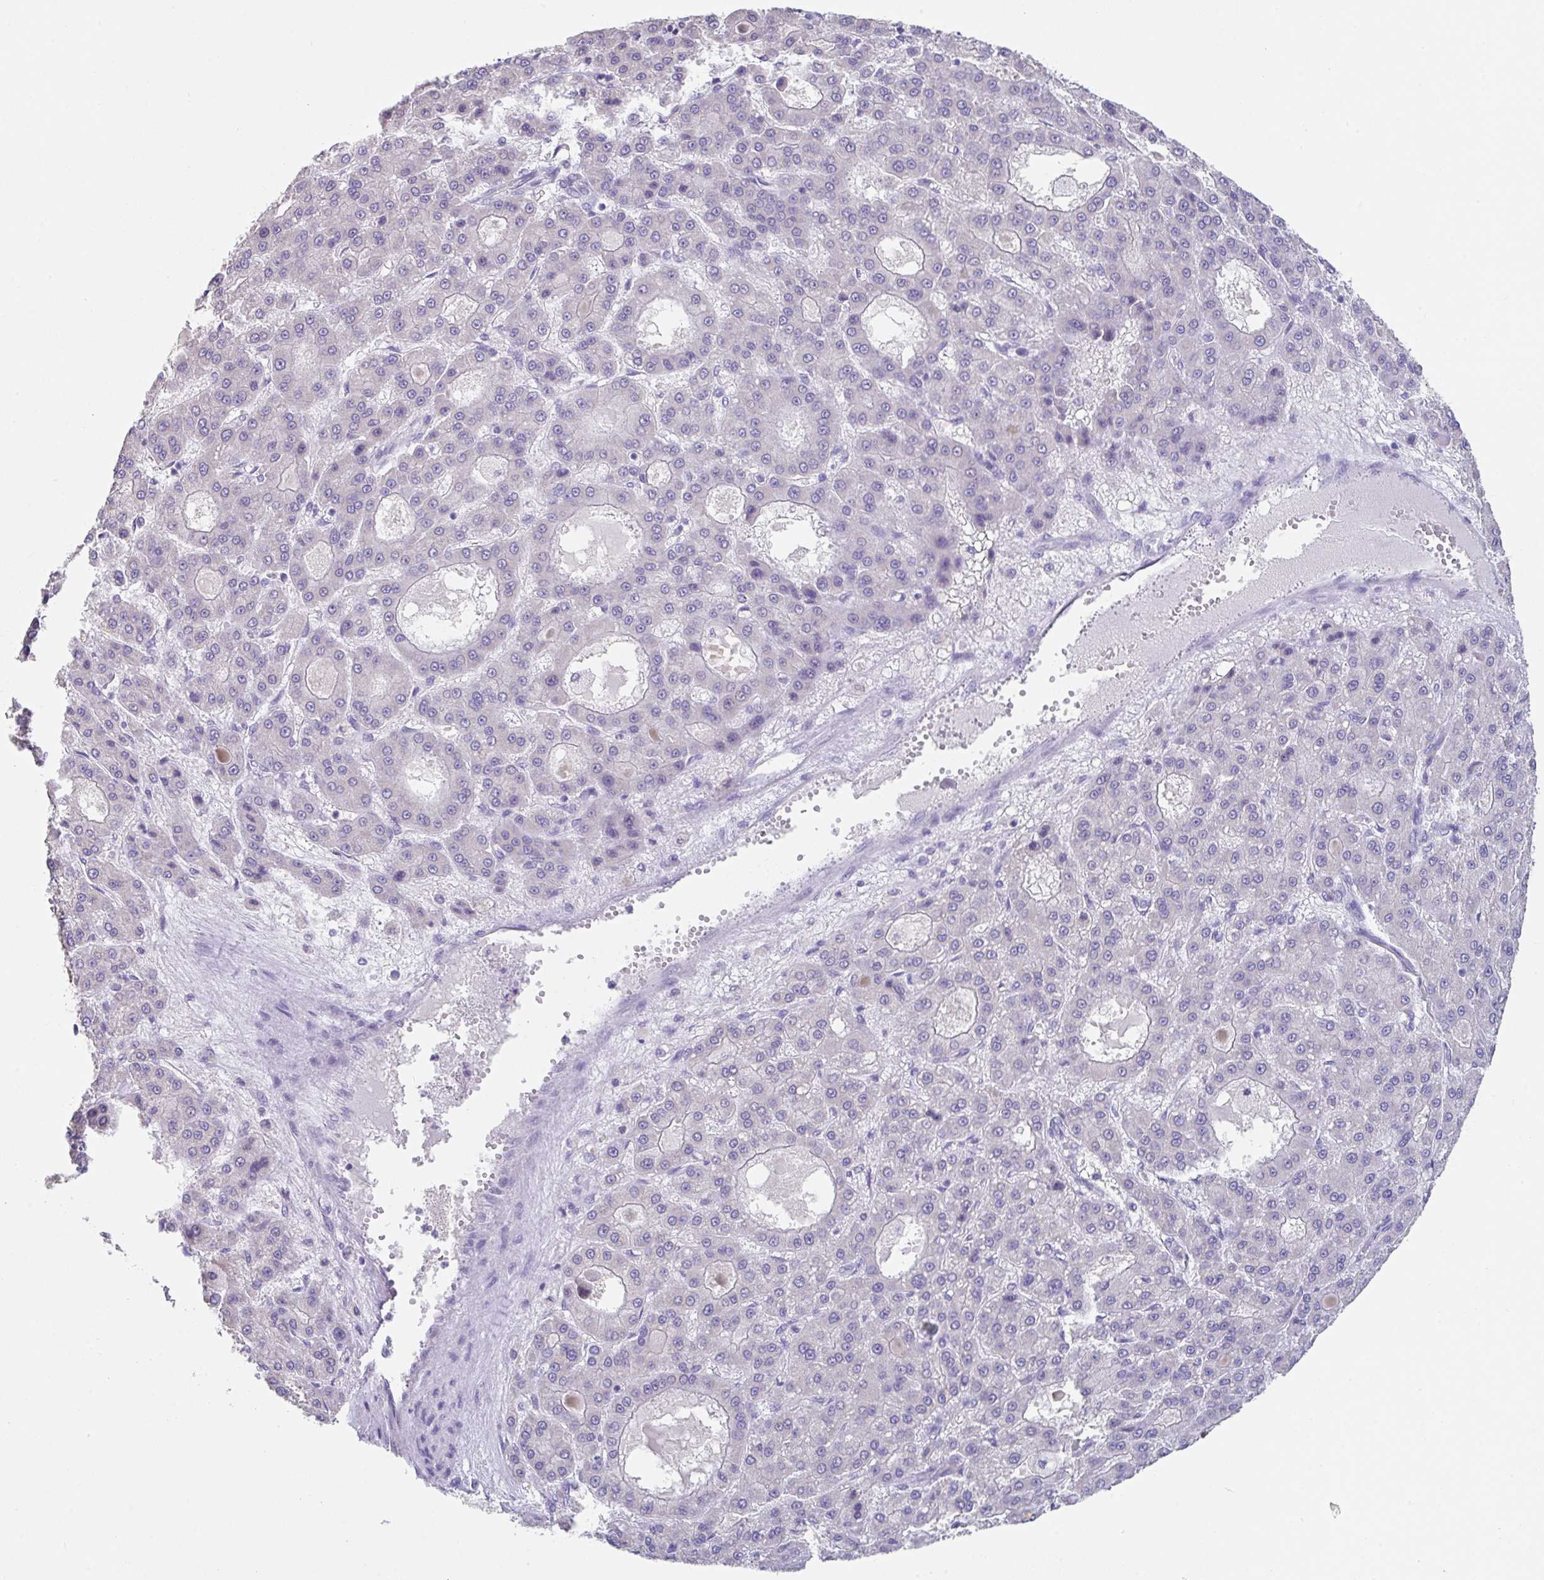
{"staining": {"intensity": "negative", "quantity": "none", "location": "none"}, "tissue": "liver cancer", "cell_type": "Tumor cells", "image_type": "cancer", "snomed": [{"axis": "morphology", "description": "Carcinoma, Hepatocellular, NOS"}, {"axis": "topography", "description": "Liver"}], "caption": "Tumor cells are negative for brown protein staining in liver hepatocellular carcinoma.", "gene": "SLC44A4", "patient": {"sex": "male", "age": 70}}